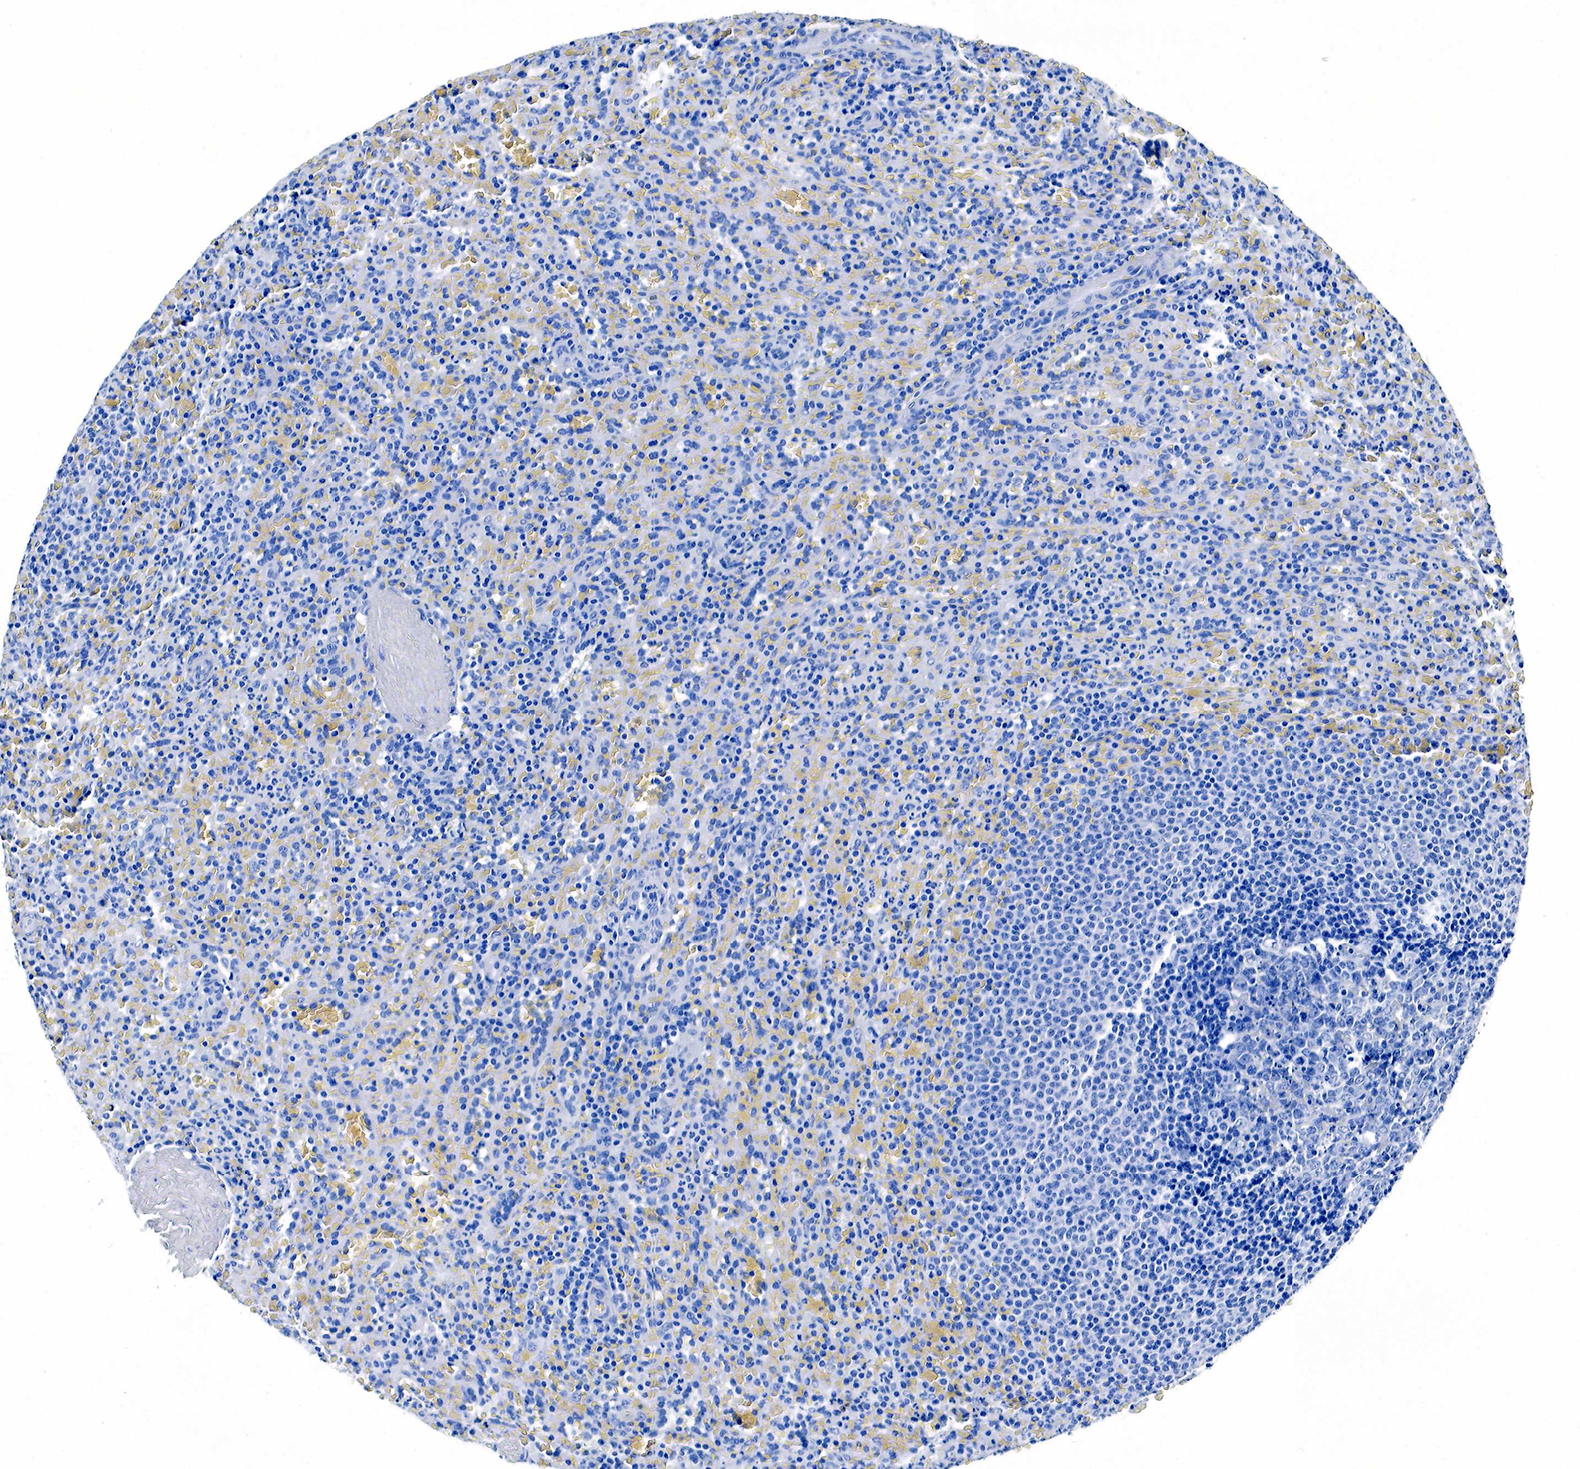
{"staining": {"intensity": "negative", "quantity": "none", "location": "none"}, "tissue": "spleen", "cell_type": "Cells in red pulp", "image_type": "normal", "snomed": [{"axis": "morphology", "description": "Normal tissue, NOS"}, {"axis": "topography", "description": "Spleen"}], "caption": "This is a image of immunohistochemistry staining of benign spleen, which shows no positivity in cells in red pulp.", "gene": "KLK3", "patient": {"sex": "female", "age": 21}}